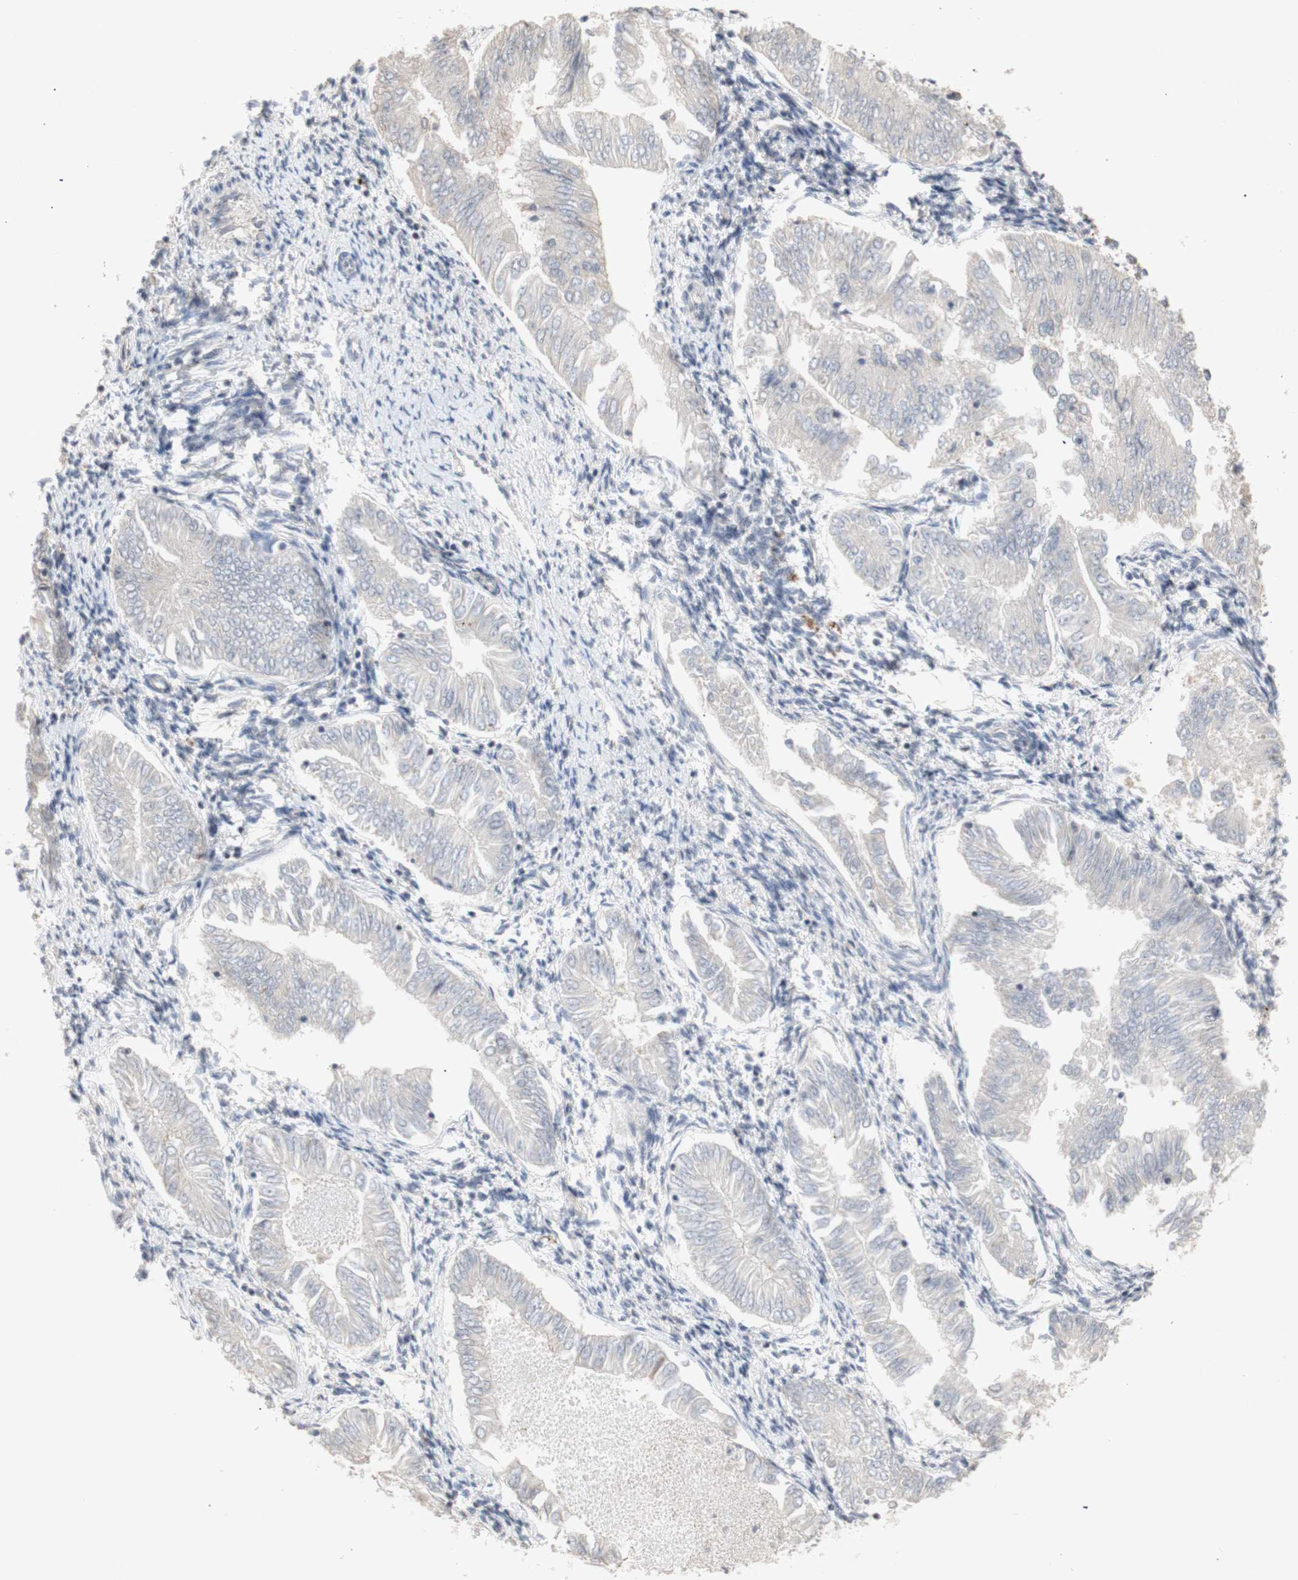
{"staining": {"intensity": "negative", "quantity": "none", "location": "none"}, "tissue": "endometrial cancer", "cell_type": "Tumor cells", "image_type": "cancer", "snomed": [{"axis": "morphology", "description": "Adenocarcinoma, NOS"}, {"axis": "topography", "description": "Endometrium"}], "caption": "This is an immunohistochemistry (IHC) micrograph of endometrial cancer (adenocarcinoma). There is no positivity in tumor cells.", "gene": "FOSB", "patient": {"sex": "female", "age": 53}}